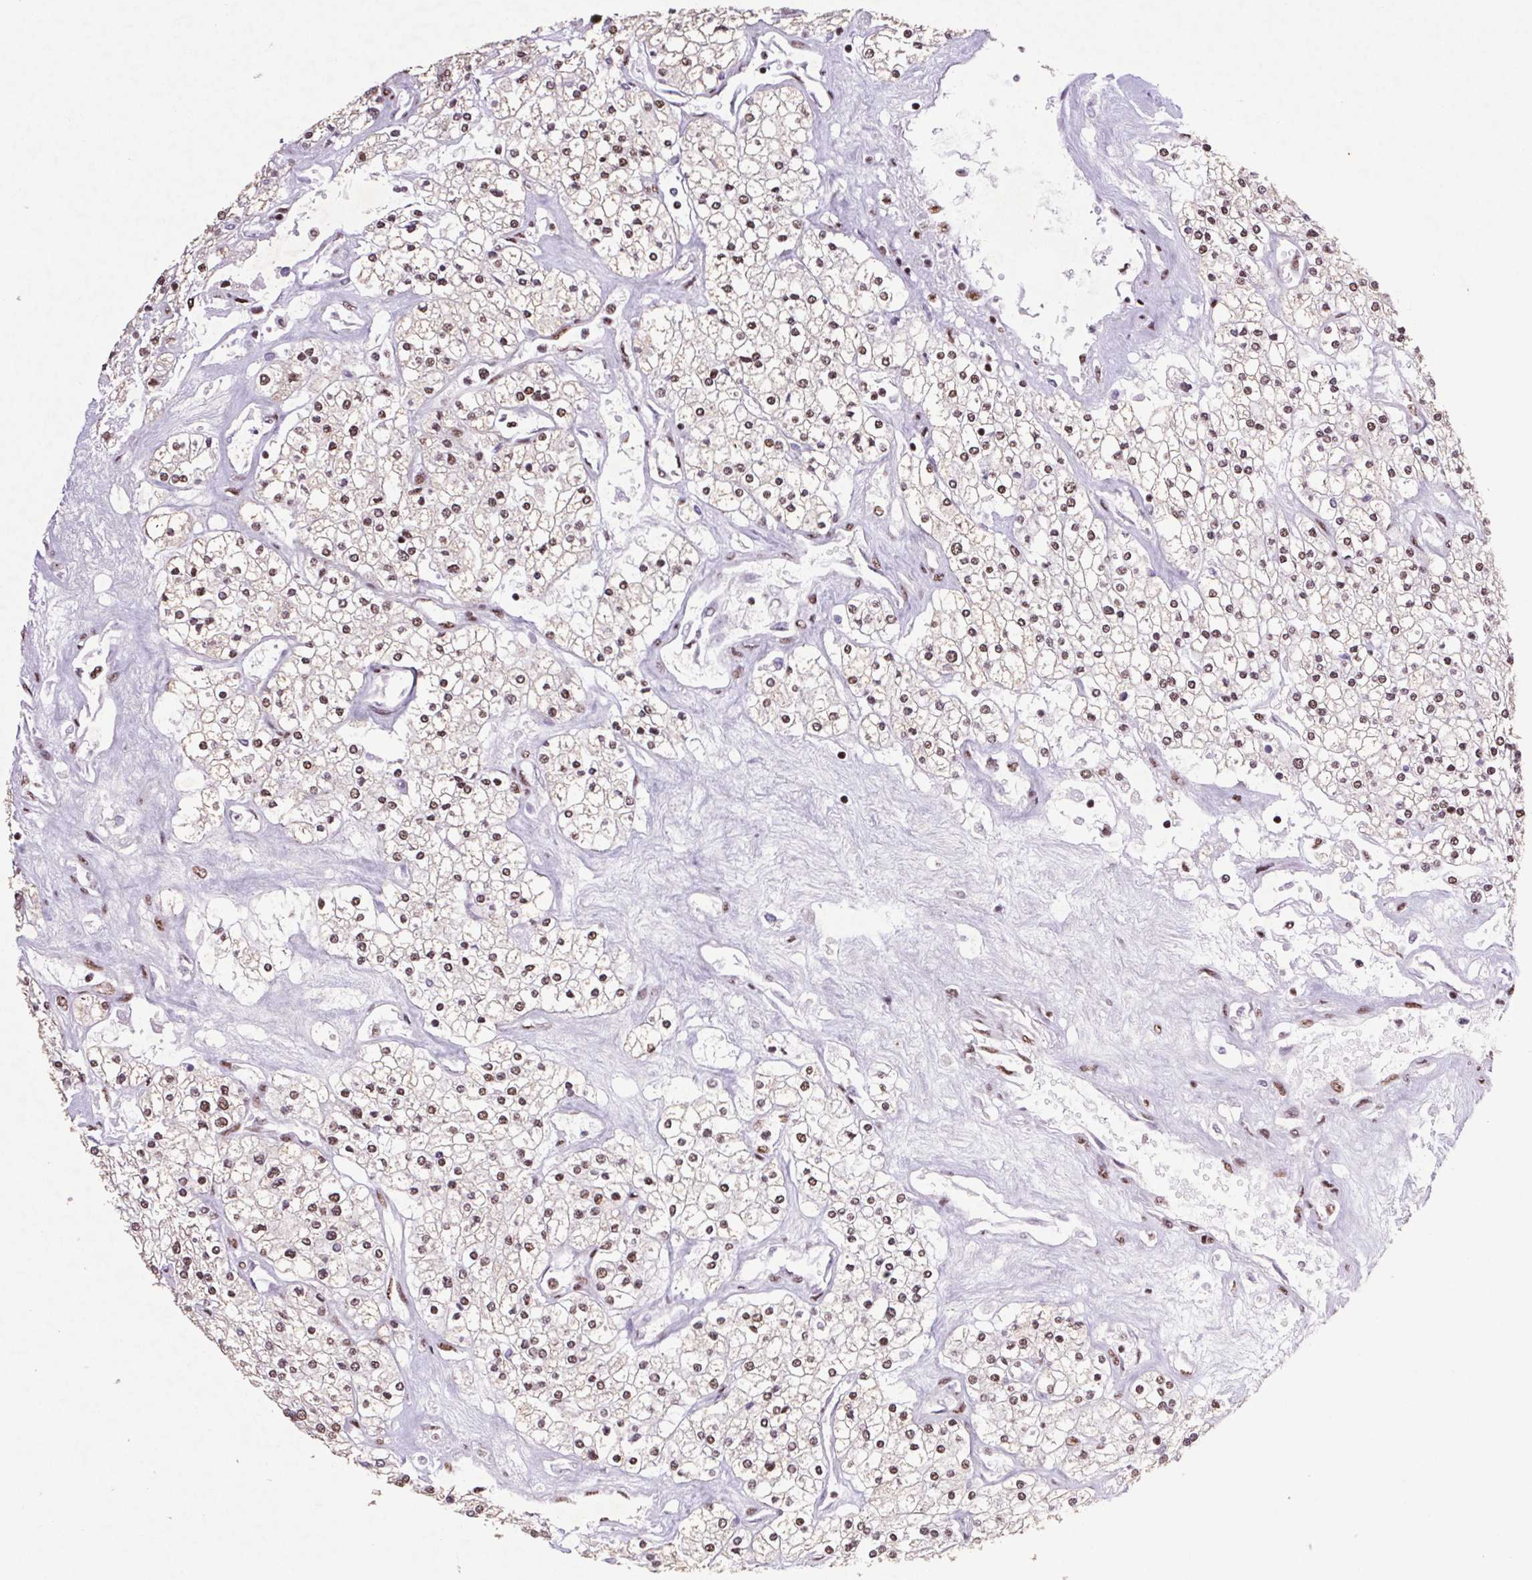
{"staining": {"intensity": "moderate", "quantity": ">75%", "location": "nuclear"}, "tissue": "renal cancer", "cell_type": "Tumor cells", "image_type": "cancer", "snomed": [{"axis": "morphology", "description": "Adenocarcinoma, NOS"}, {"axis": "topography", "description": "Kidney"}], "caption": "Renal cancer stained with DAB (3,3'-diaminobenzidine) immunohistochemistry (IHC) demonstrates medium levels of moderate nuclear expression in about >75% of tumor cells.", "gene": "LDLRAD4", "patient": {"sex": "male", "age": 80}}